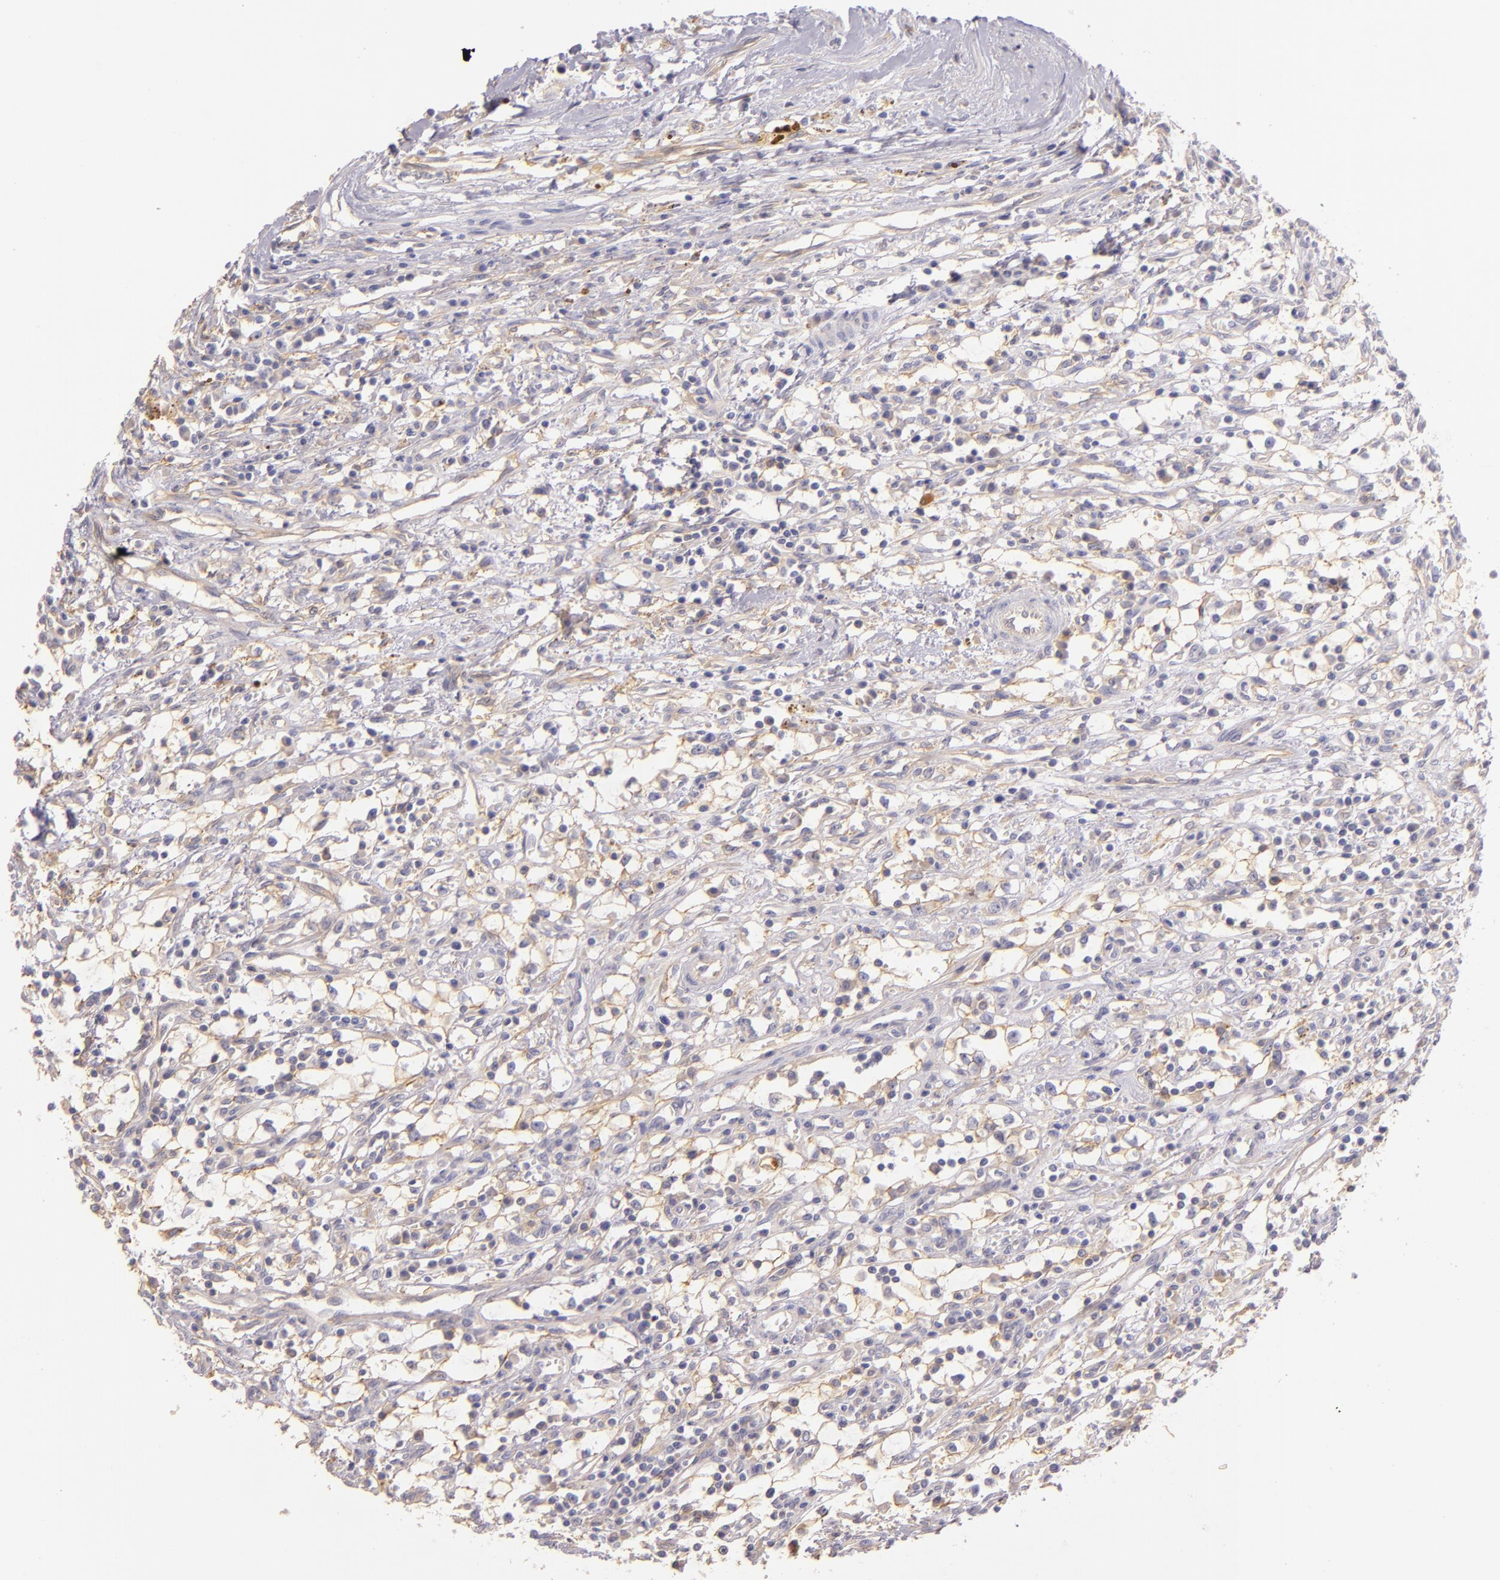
{"staining": {"intensity": "weak", "quantity": "<25%", "location": "cytoplasmic/membranous"}, "tissue": "renal cancer", "cell_type": "Tumor cells", "image_type": "cancer", "snomed": [{"axis": "morphology", "description": "Adenocarcinoma, NOS"}, {"axis": "topography", "description": "Kidney"}], "caption": "Tumor cells show no significant protein expression in renal cancer.", "gene": "CTSF", "patient": {"sex": "male", "age": 82}}